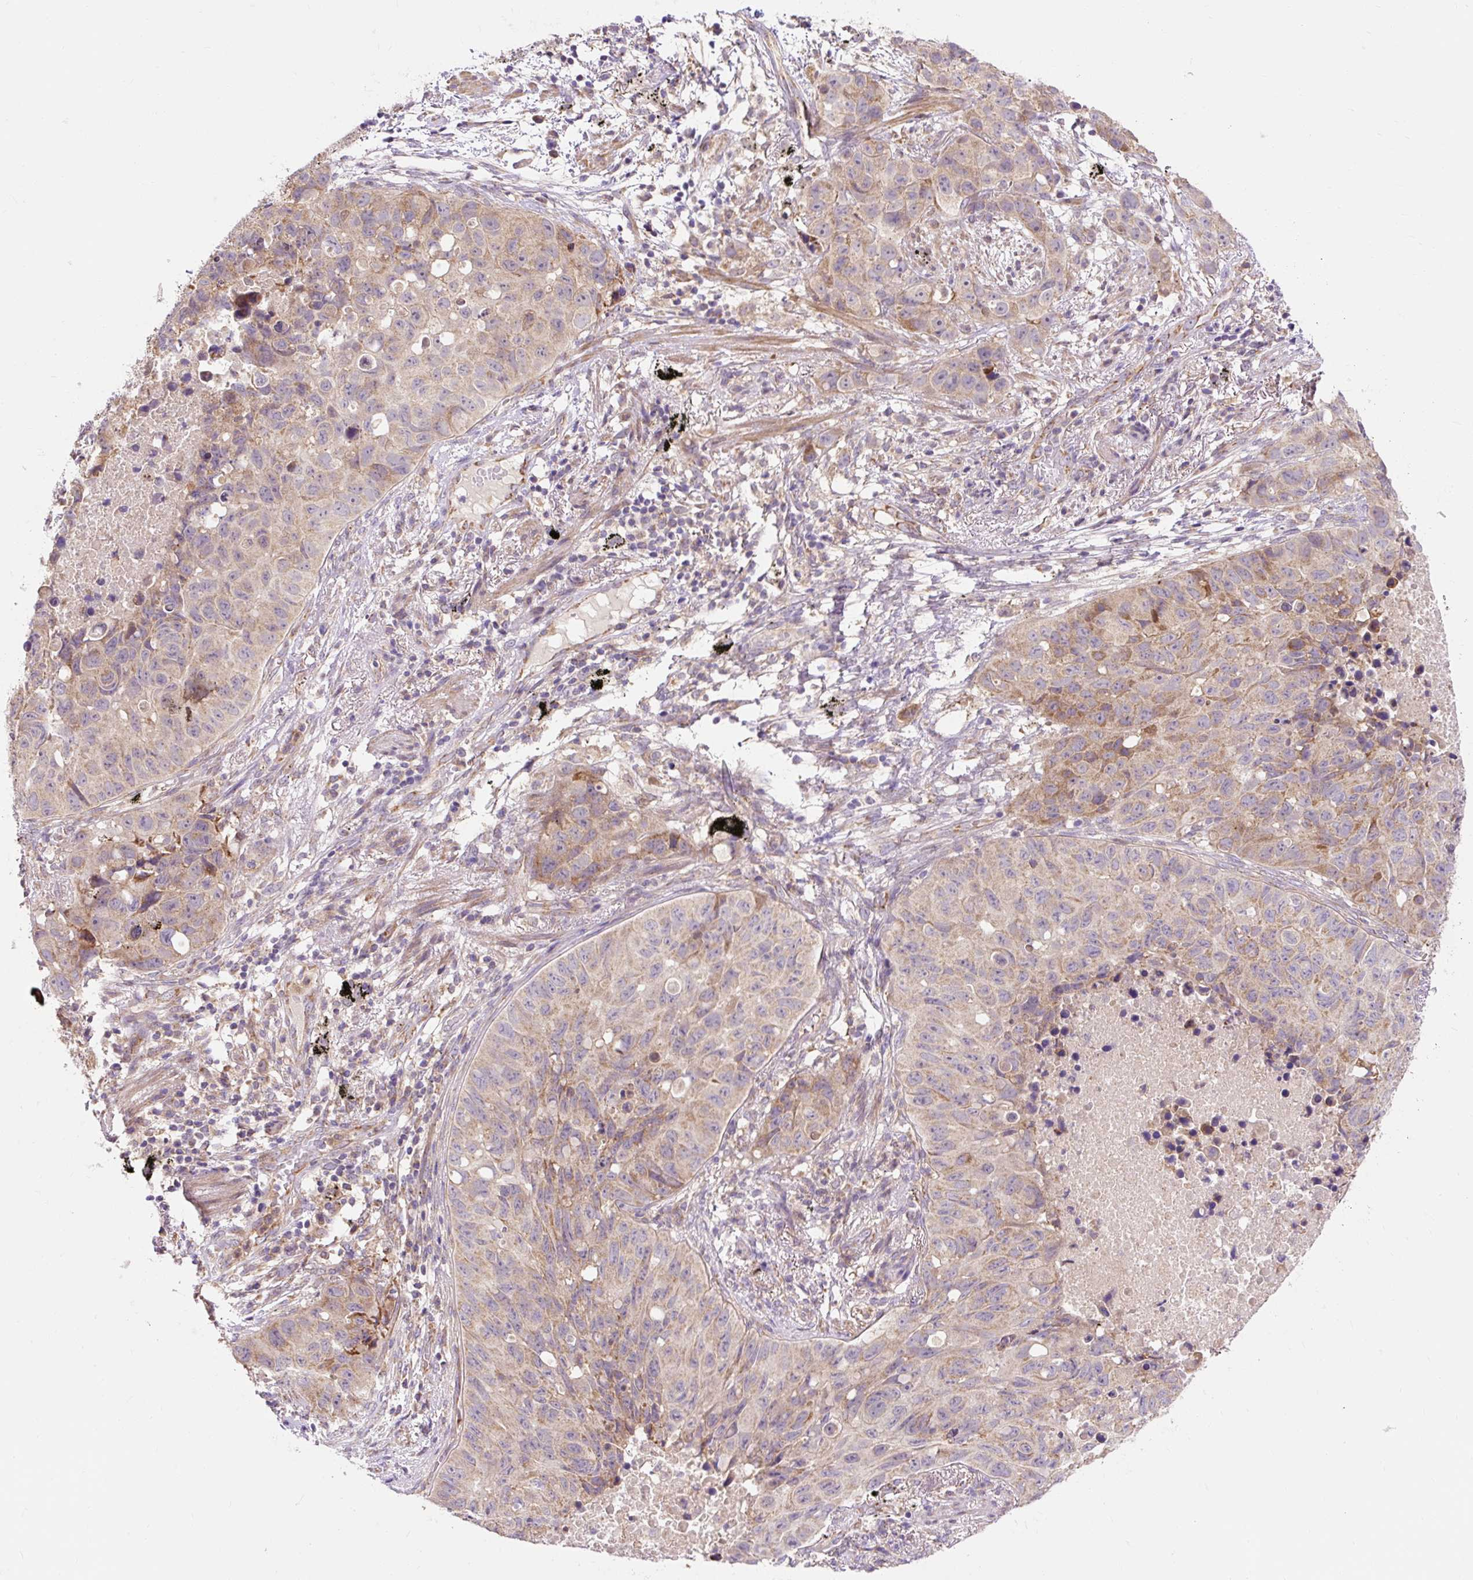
{"staining": {"intensity": "moderate", "quantity": "25%-75%", "location": "cytoplasmic/membranous"}, "tissue": "lung cancer", "cell_type": "Tumor cells", "image_type": "cancer", "snomed": [{"axis": "morphology", "description": "Squamous cell carcinoma, NOS"}, {"axis": "topography", "description": "Lung"}], "caption": "Squamous cell carcinoma (lung) stained with a brown dye exhibits moderate cytoplasmic/membranous positive expression in about 25%-75% of tumor cells.", "gene": "TRIAP1", "patient": {"sex": "male", "age": 60}}